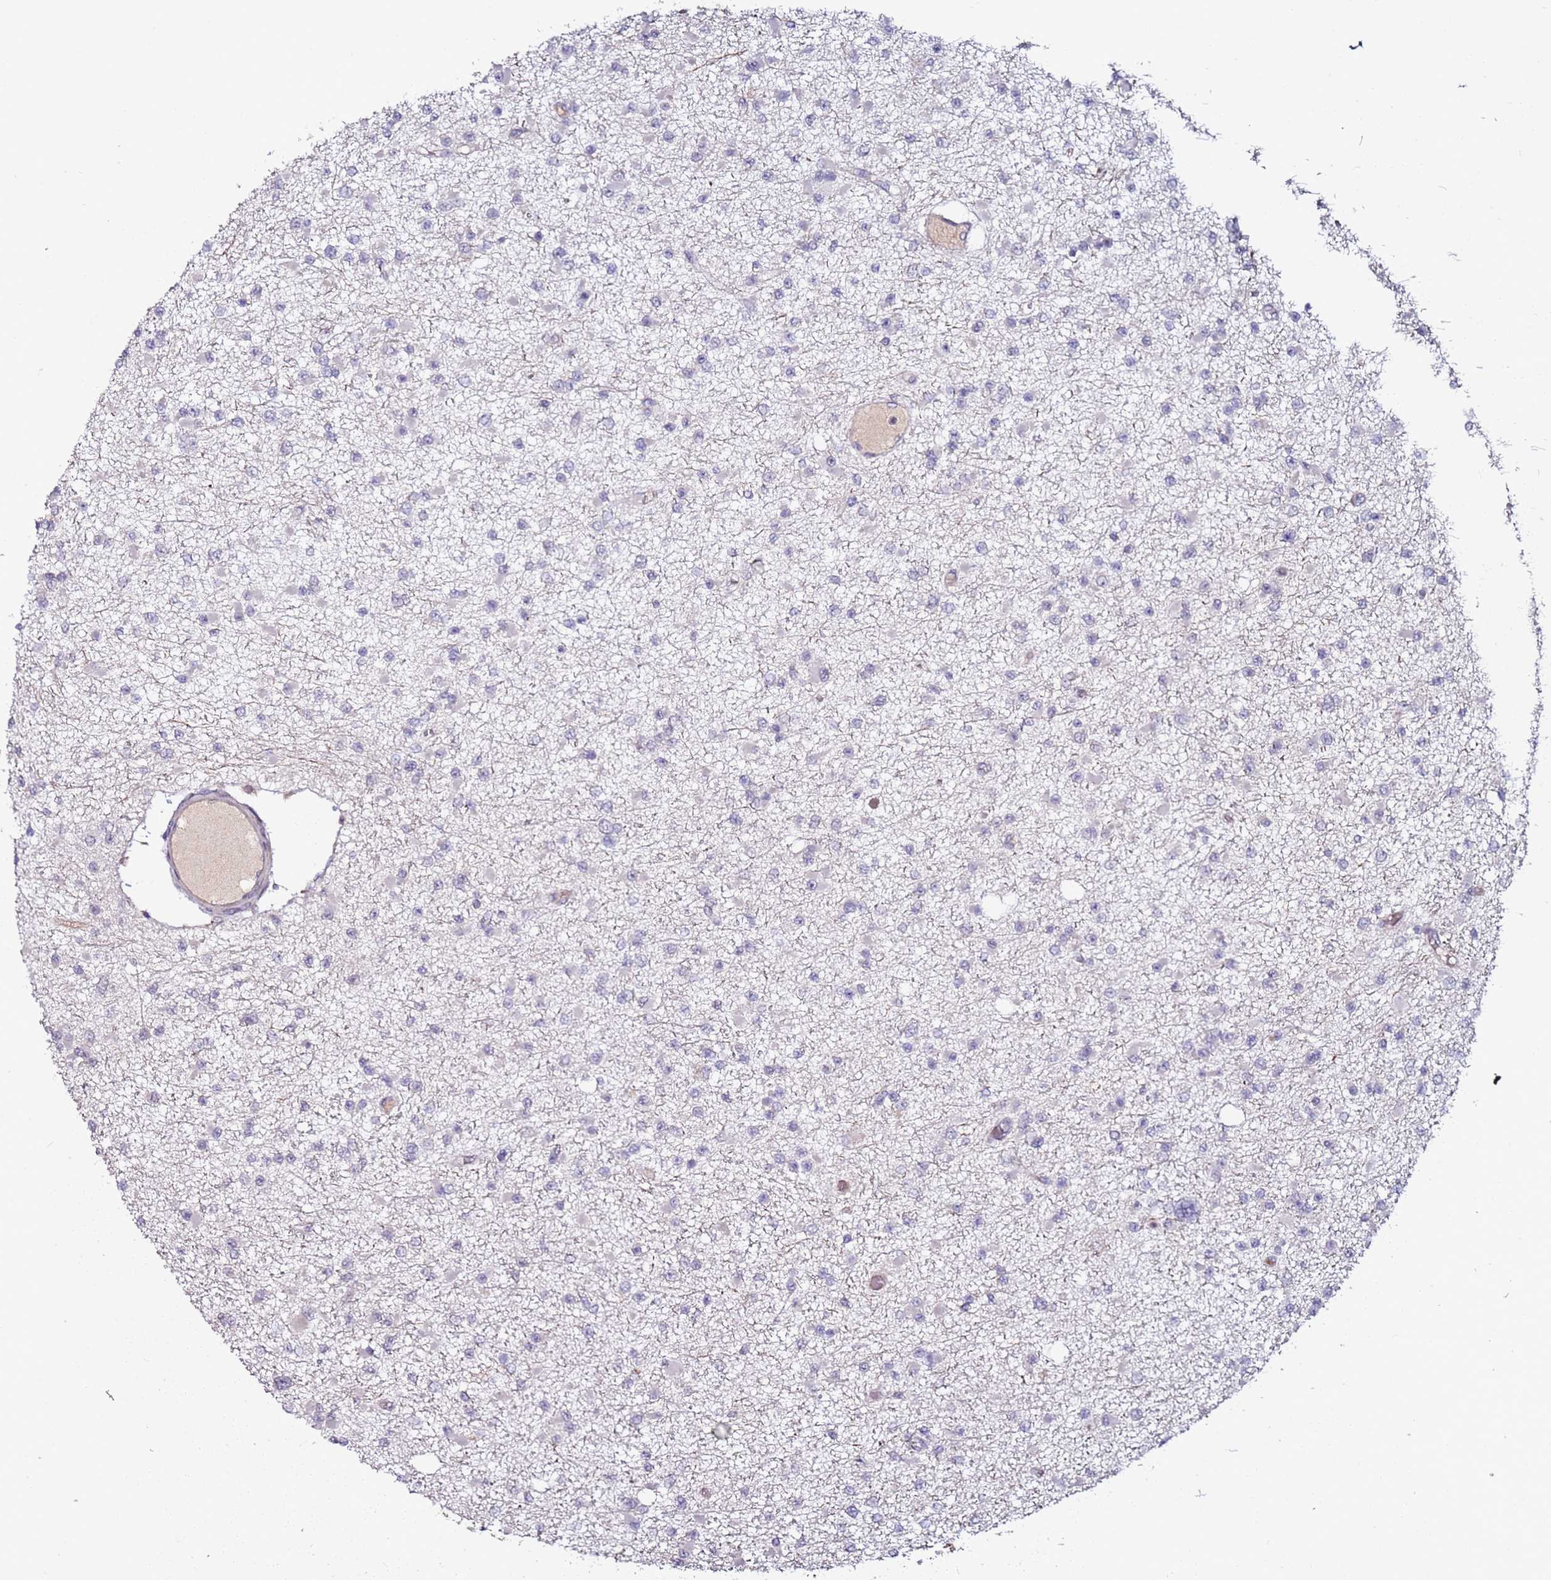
{"staining": {"intensity": "negative", "quantity": "none", "location": "none"}, "tissue": "glioma", "cell_type": "Tumor cells", "image_type": "cancer", "snomed": [{"axis": "morphology", "description": "Glioma, malignant, Low grade"}, {"axis": "topography", "description": "Brain"}], "caption": "Immunohistochemistry (IHC) photomicrograph of glioma stained for a protein (brown), which exhibits no expression in tumor cells.", "gene": "DUSP28", "patient": {"sex": "female", "age": 22}}